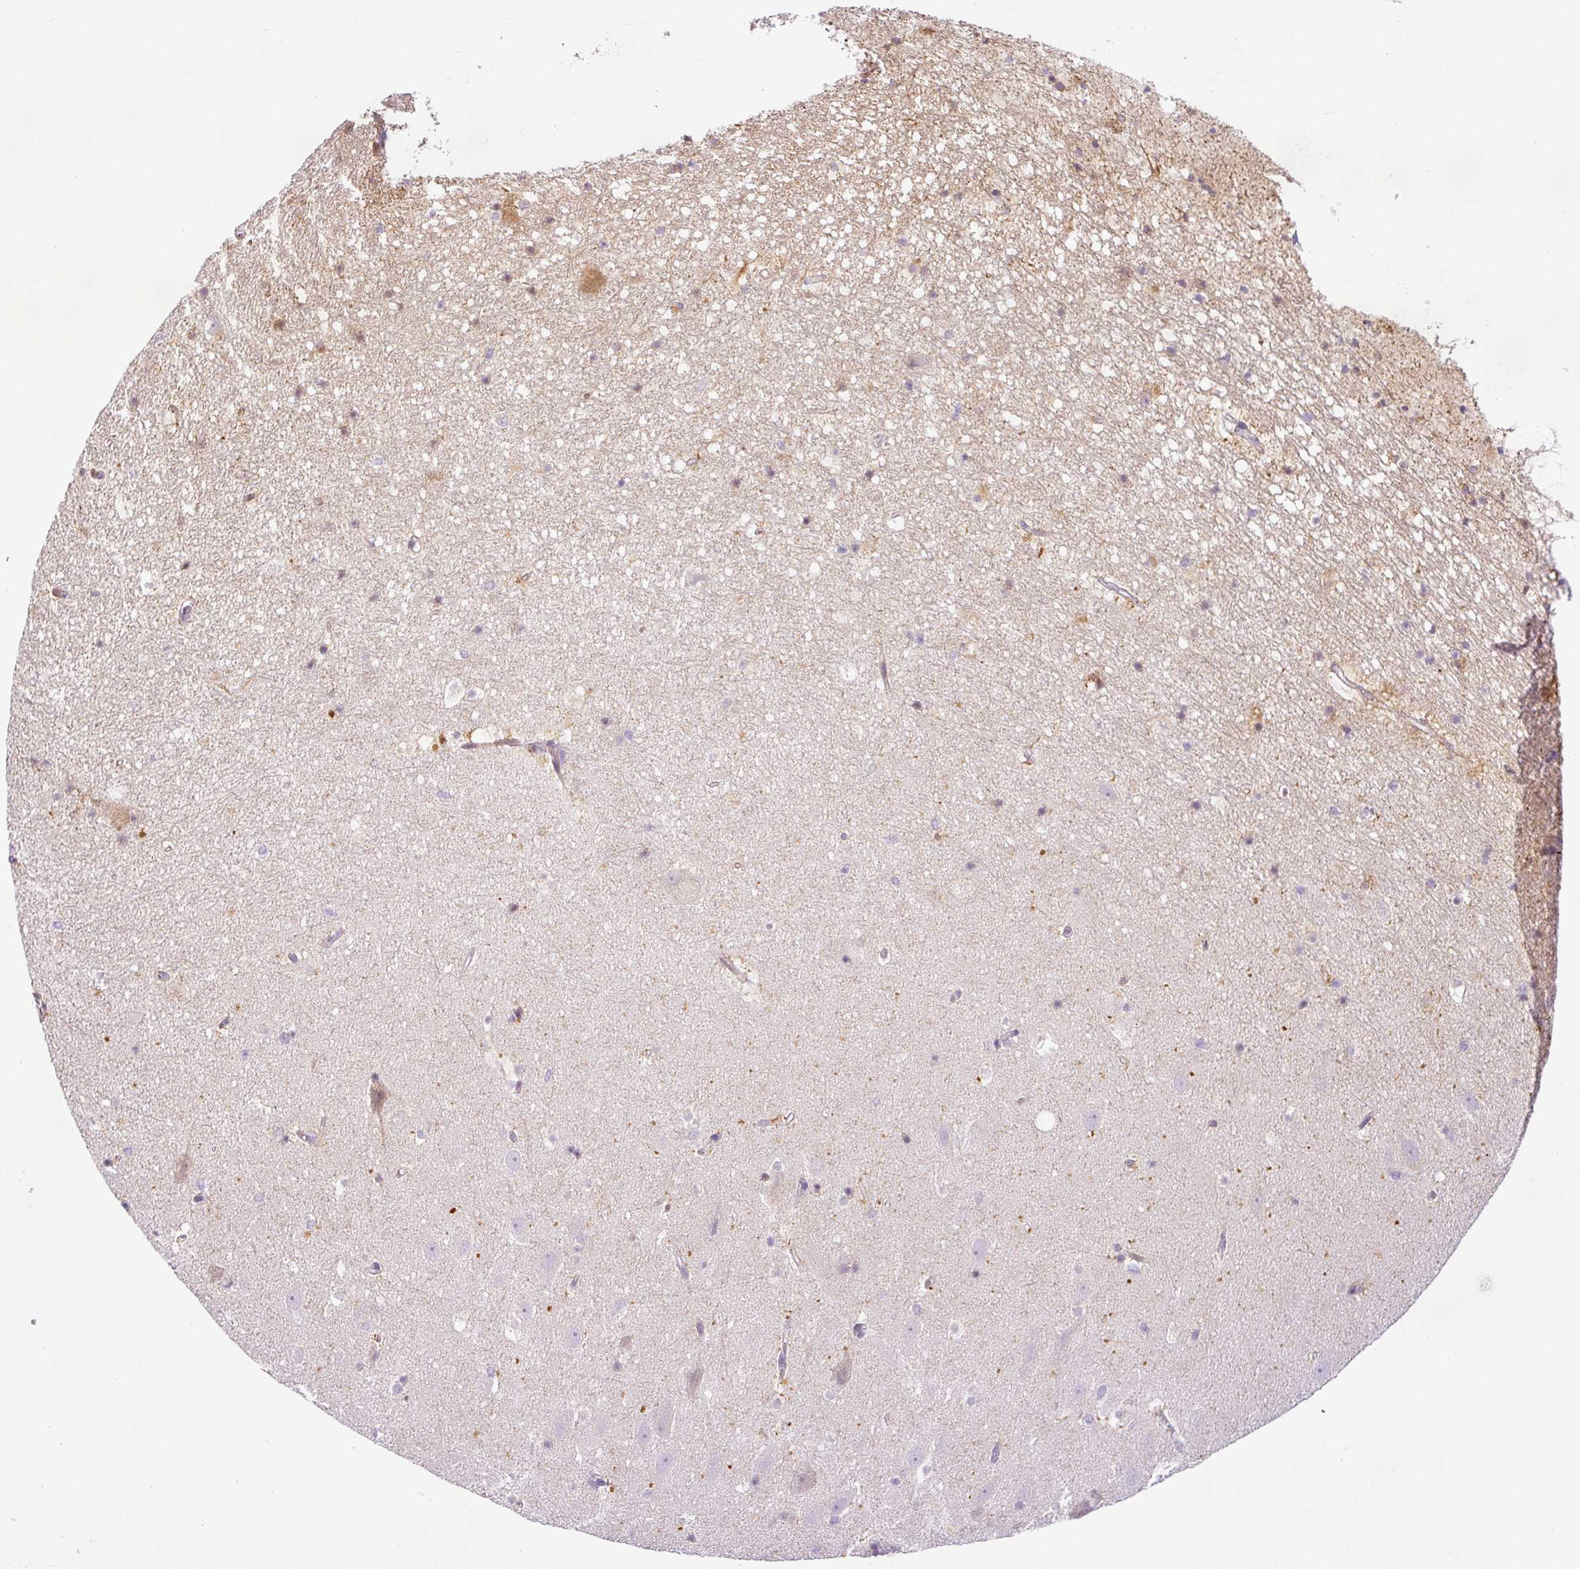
{"staining": {"intensity": "weak", "quantity": "<25%", "location": "cytoplasmic/membranous"}, "tissue": "hippocampus", "cell_type": "Glial cells", "image_type": "normal", "snomed": [{"axis": "morphology", "description": "Normal tissue, NOS"}, {"axis": "topography", "description": "Hippocampus"}], "caption": "IHC micrograph of benign hippocampus: hippocampus stained with DAB demonstrates no significant protein positivity in glial cells.", "gene": "HMCN2", "patient": {"sex": "male", "age": 37}}